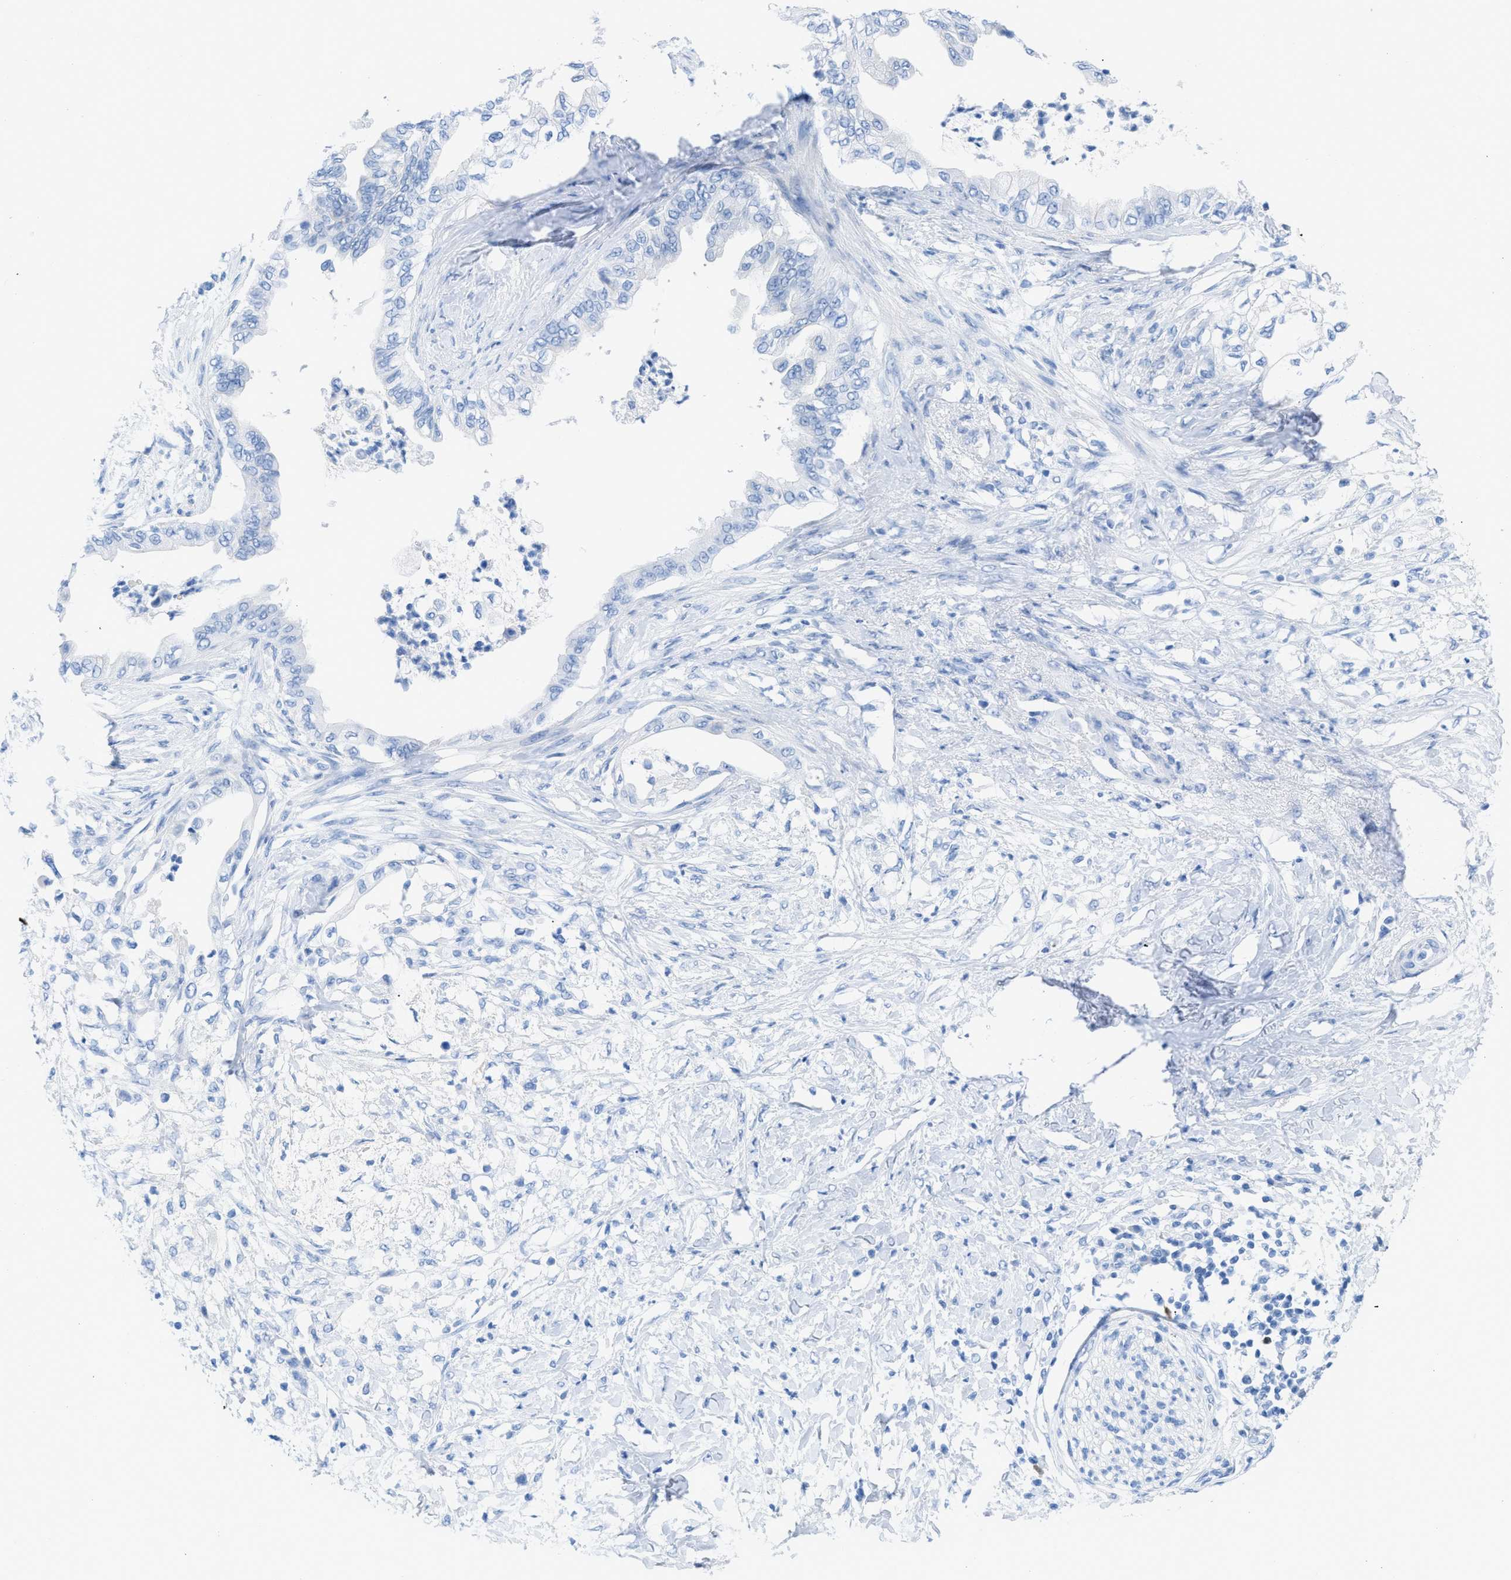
{"staining": {"intensity": "negative", "quantity": "none", "location": "none"}, "tissue": "pancreatic cancer", "cell_type": "Tumor cells", "image_type": "cancer", "snomed": [{"axis": "morphology", "description": "Normal tissue, NOS"}, {"axis": "morphology", "description": "Adenocarcinoma, NOS"}, {"axis": "topography", "description": "Pancreas"}, {"axis": "topography", "description": "Duodenum"}], "caption": "A histopathology image of pancreatic cancer (adenocarcinoma) stained for a protein demonstrates no brown staining in tumor cells.", "gene": "TCL1A", "patient": {"sex": "female", "age": 60}}